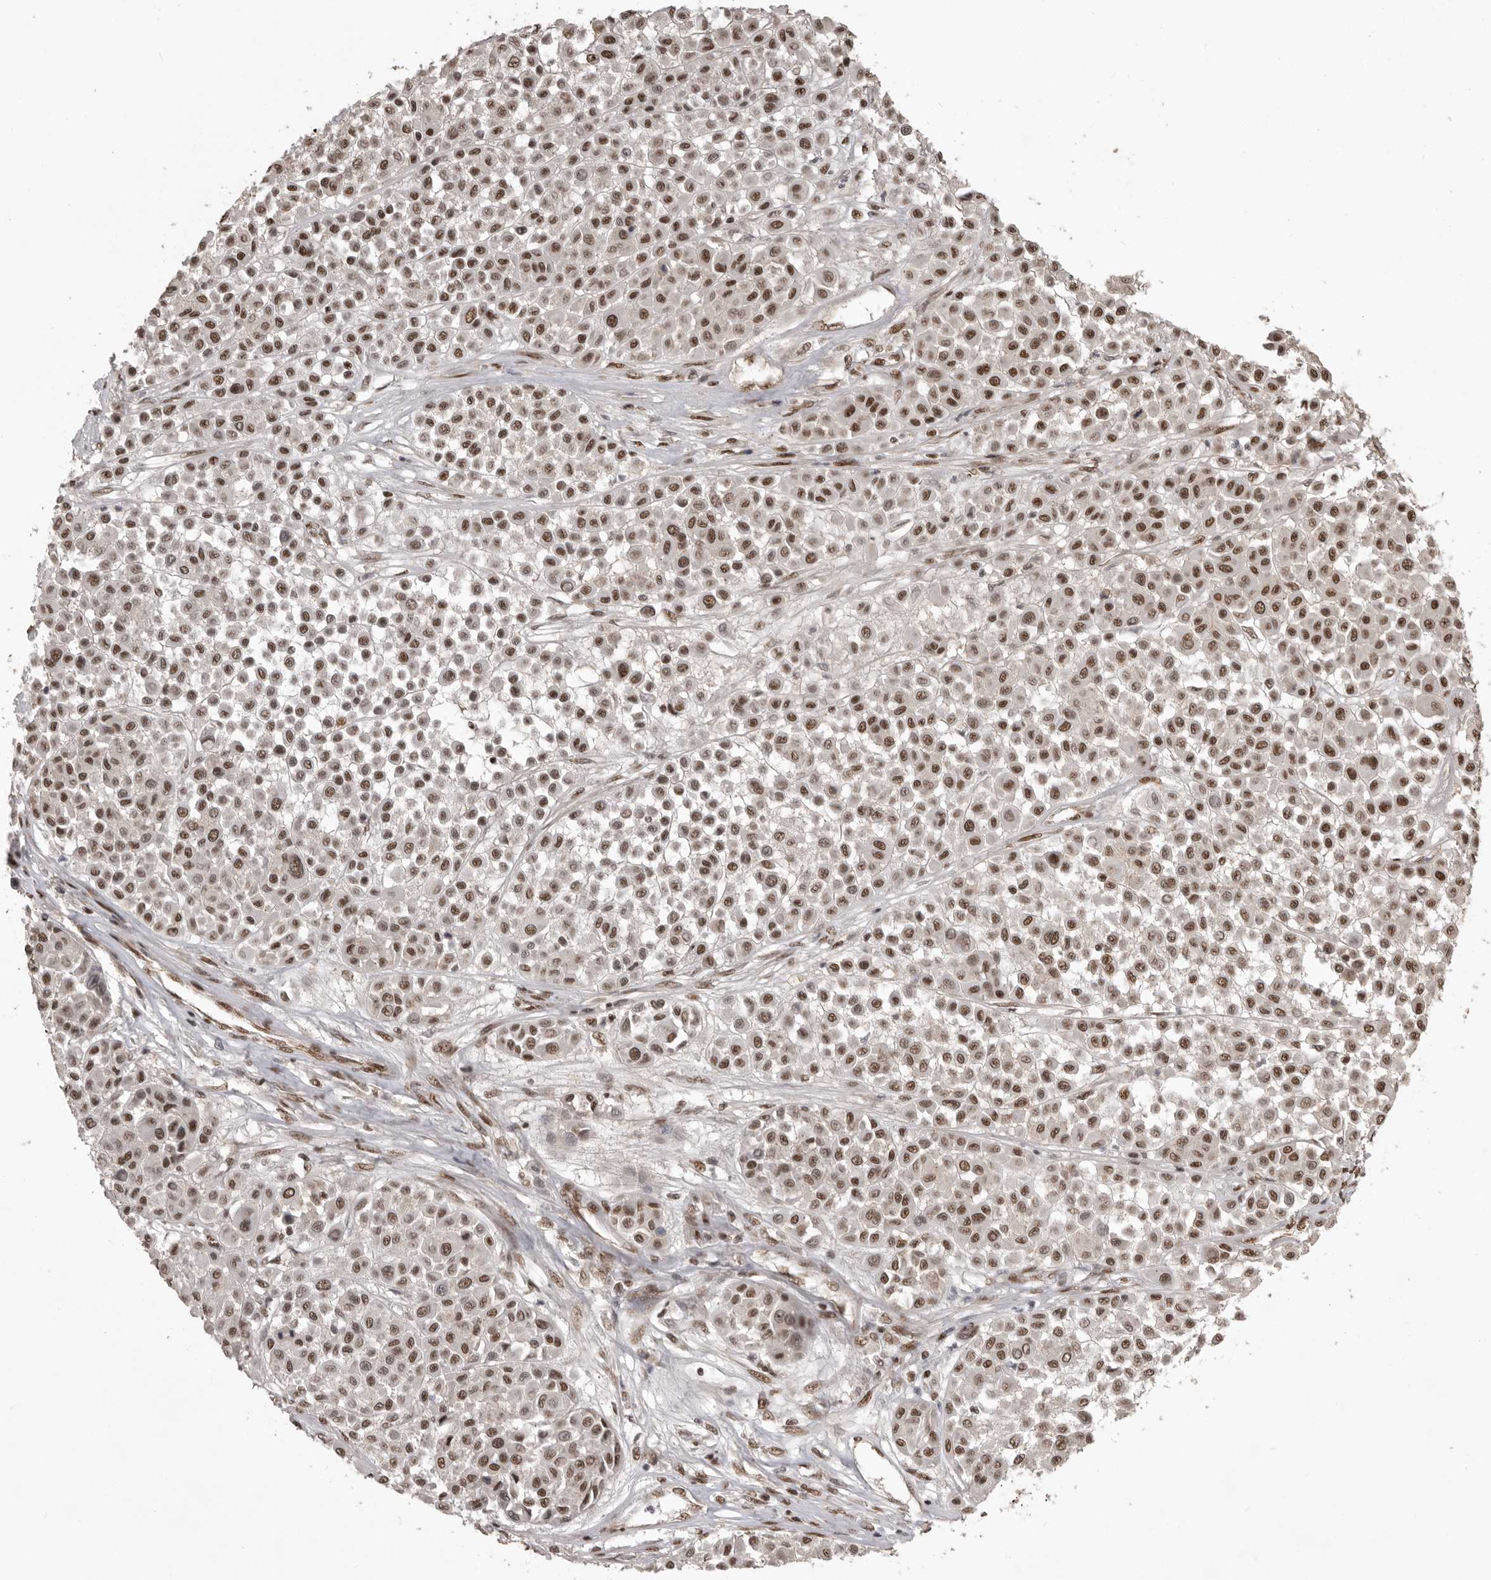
{"staining": {"intensity": "moderate", "quantity": ">75%", "location": "nuclear"}, "tissue": "melanoma", "cell_type": "Tumor cells", "image_type": "cancer", "snomed": [{"axis": "morphology", "description": "Malignant melanoma, Metastatic site"}, {"axis": "topography", "description": "Soft tissue"}], "caption": "A high-resolution photomicrograph shows immunohistochemistry staining of melanoma, which demonstrates moderate nuclear positivity in about >75% of tumor cells.", "gene": "CBLL1", "patient": {"sex": "male", "age": 41}}